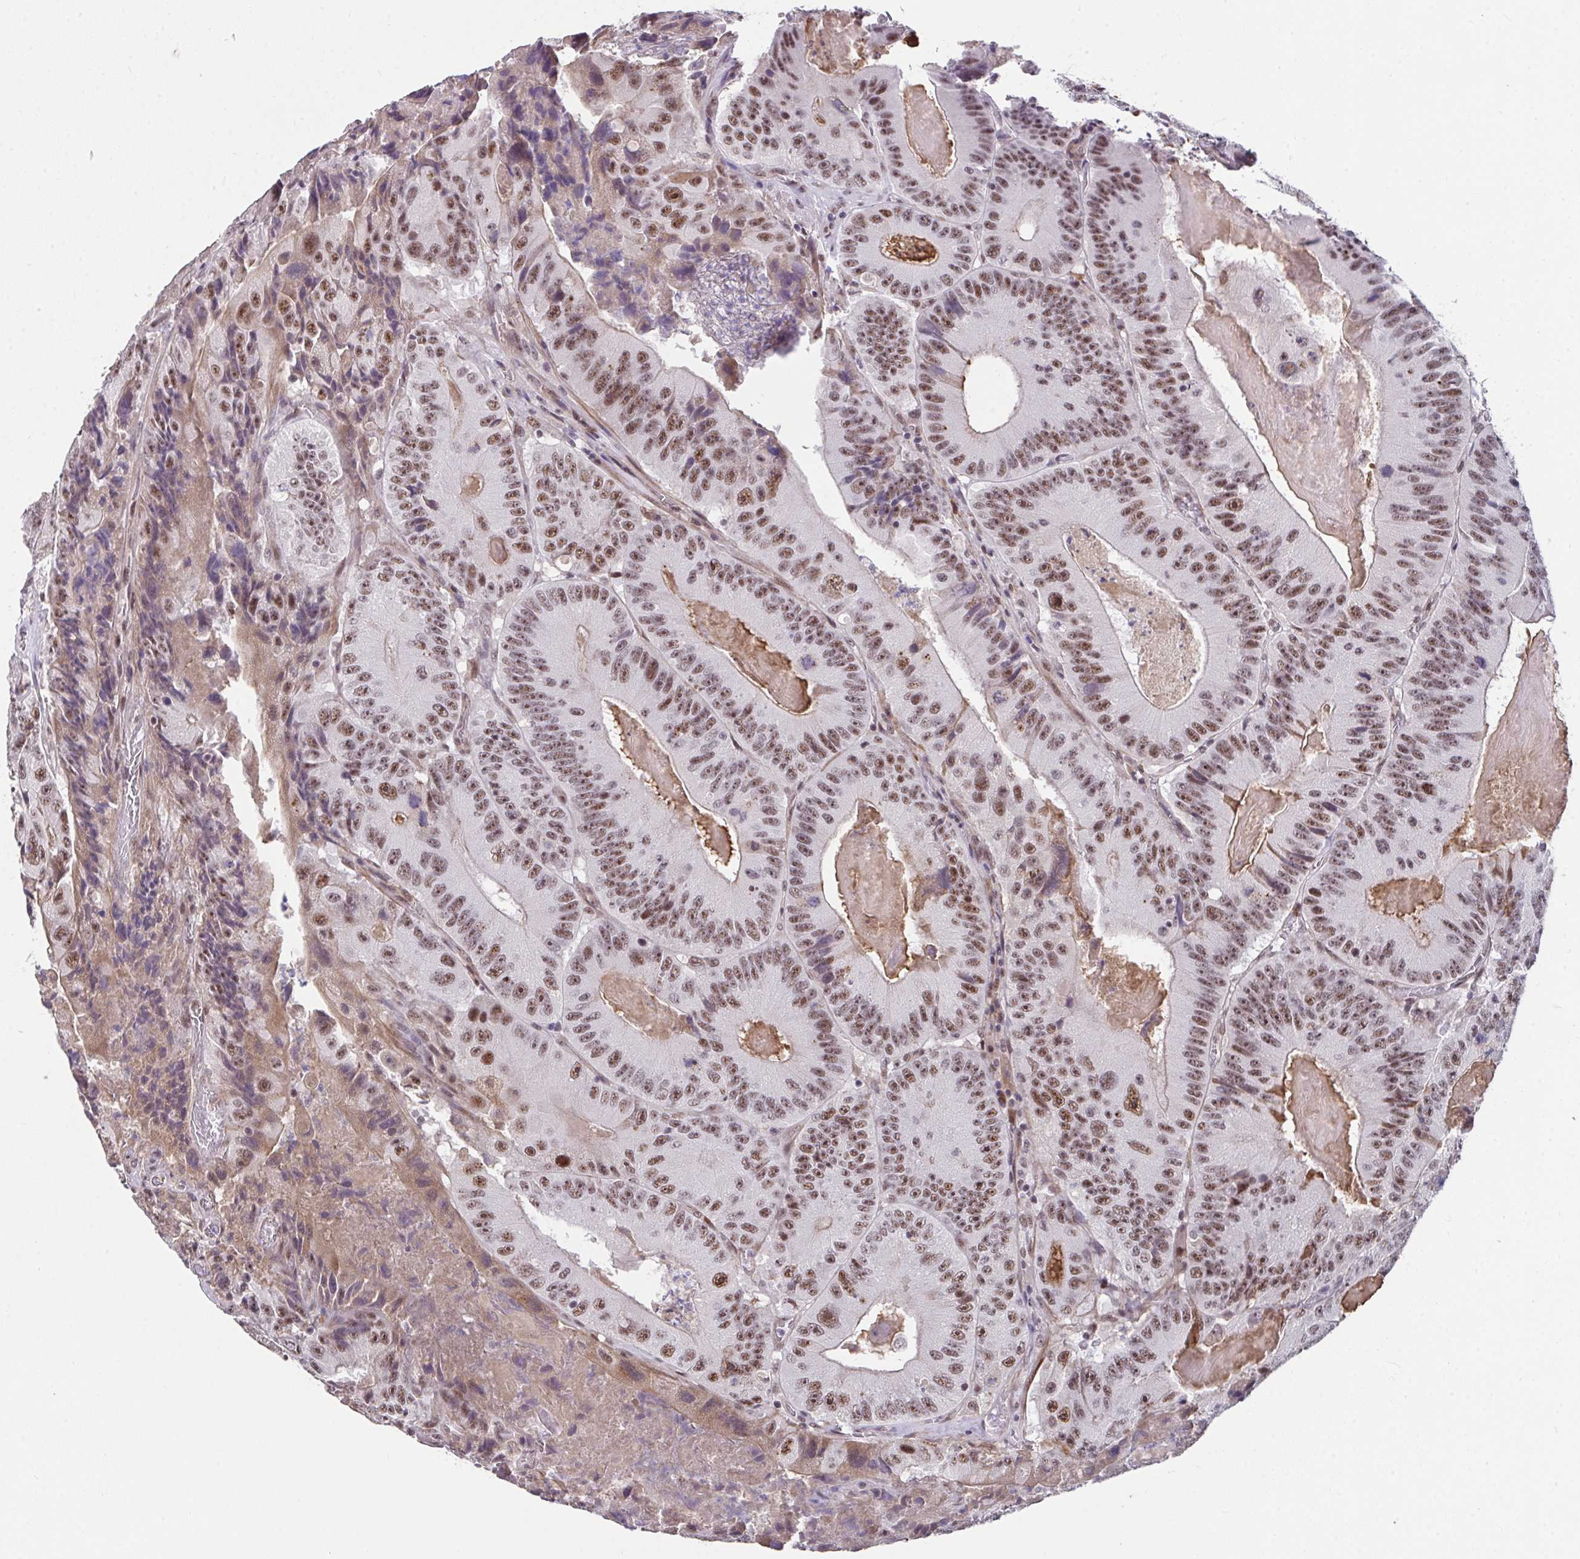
{"staining": {"intensity": "moderate", "quantity": ">75%", "location": "nuclear"}, "tissue": "colorectal cancer", "cell_type": "Tumor cells", "image_type": "cancer", "snomed": [{"axis": "morphology", "description": "Adenocarcinoma, NOS"}, {"axis": "topography", "description": "Colon"}], "caption": "The photomicrograph exhibits staining of colorectal cancer (adenocarcinoma), revealing moderate nuclear protein expression (brown color) within tumor cells. (brown staining indicates protein expression, while blue staining denotes nuclei).", "gene": "RBBP6", "patient": {"sex": "female", "age": 86}}